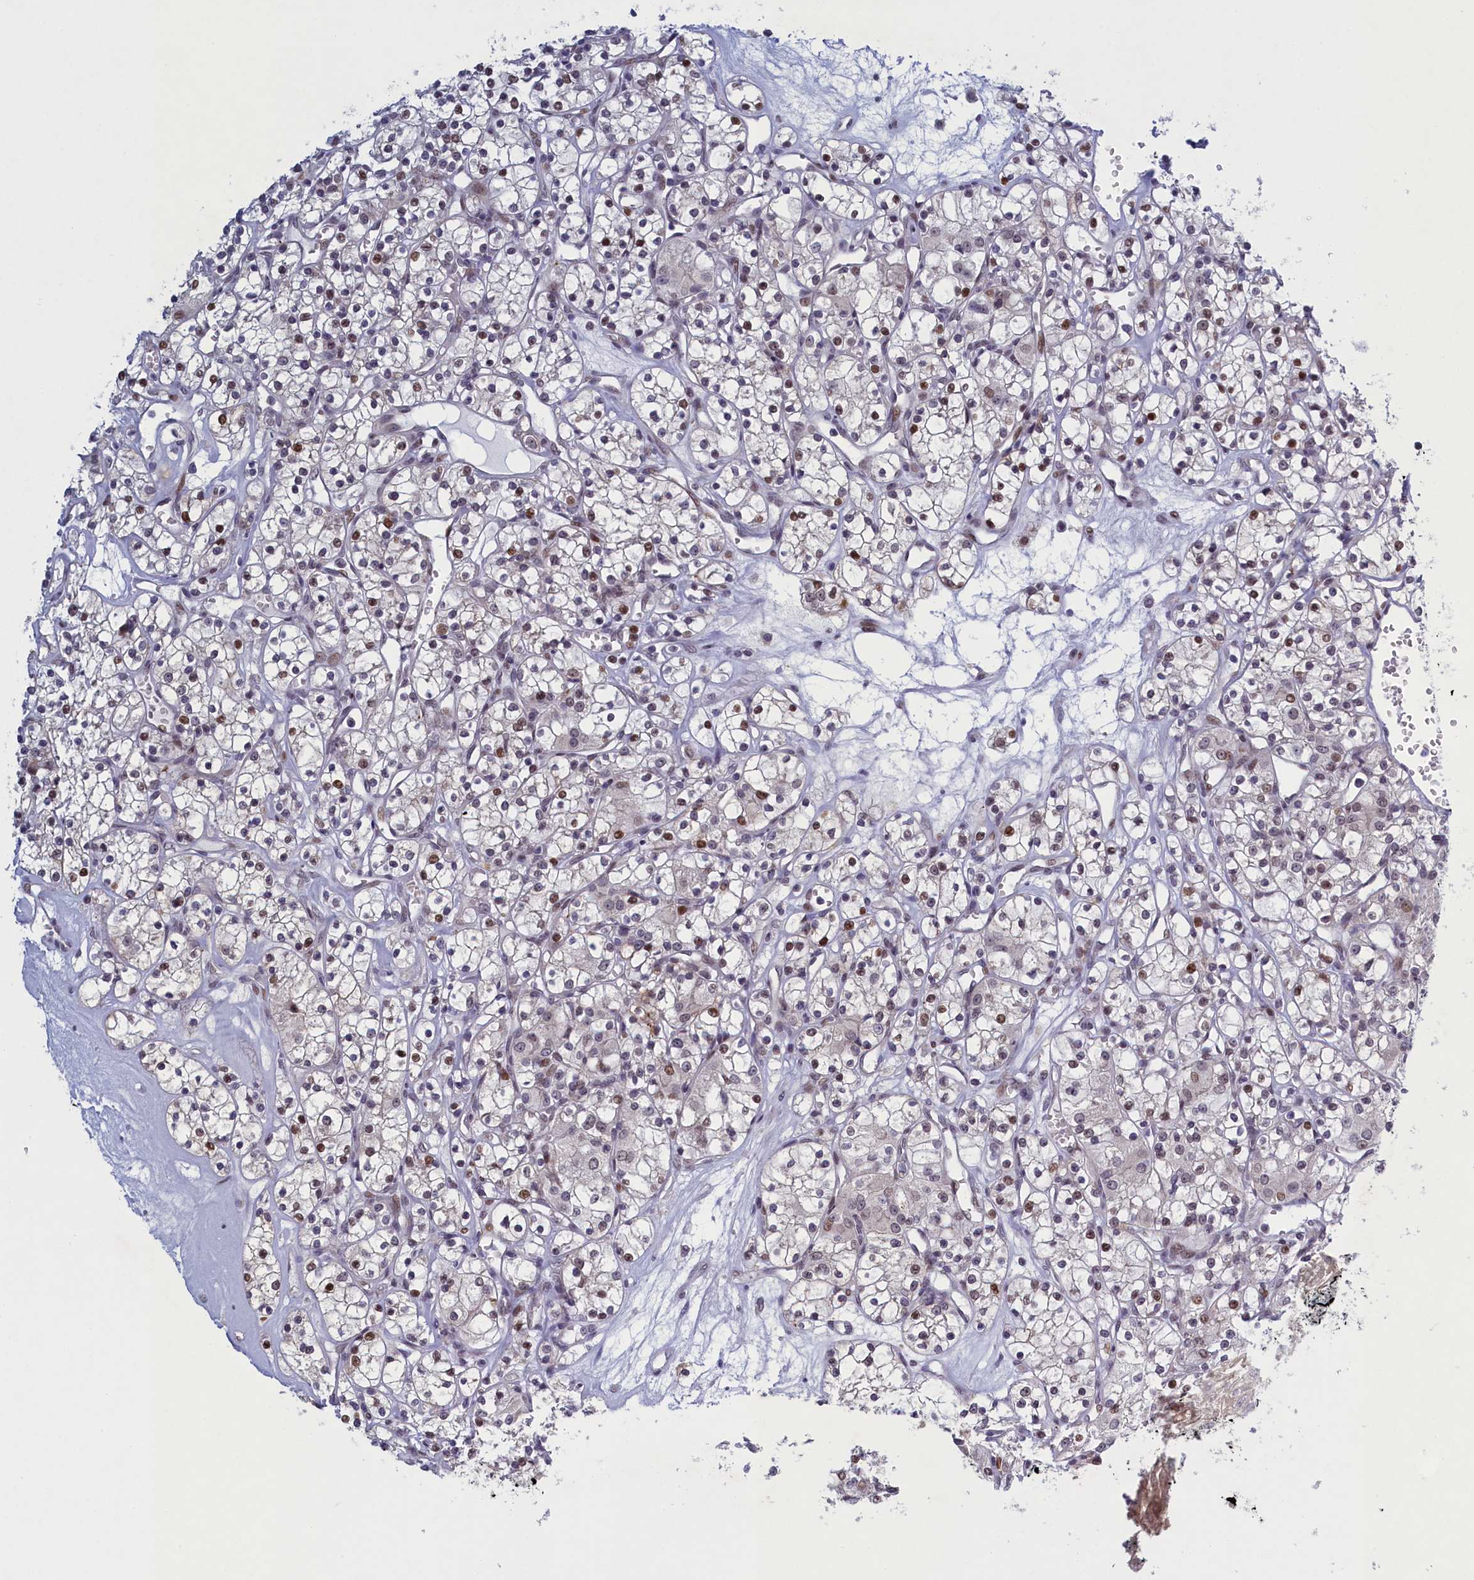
{"staining": {"intensity": "moderate", "quantity": "<25%", "location": "nuclear"}, "tissue": "renal cancer", "cell_type": "Tumor cells", "image_type": "cancer", "snomed": [{"axis": "morphology", "description": "Adenocarcinoma, NOS"}, {"axis": "topography", "description": "Kidney"}], "caption": "This is a photomicrograph of immunohistochemistry (IHC) staining of renal adenocarcinoma, which shows moderate expression in the nuclear of tumor cells.", "gene": "ATF7IP2", "patient": {"sex": "female", "age": 59}}